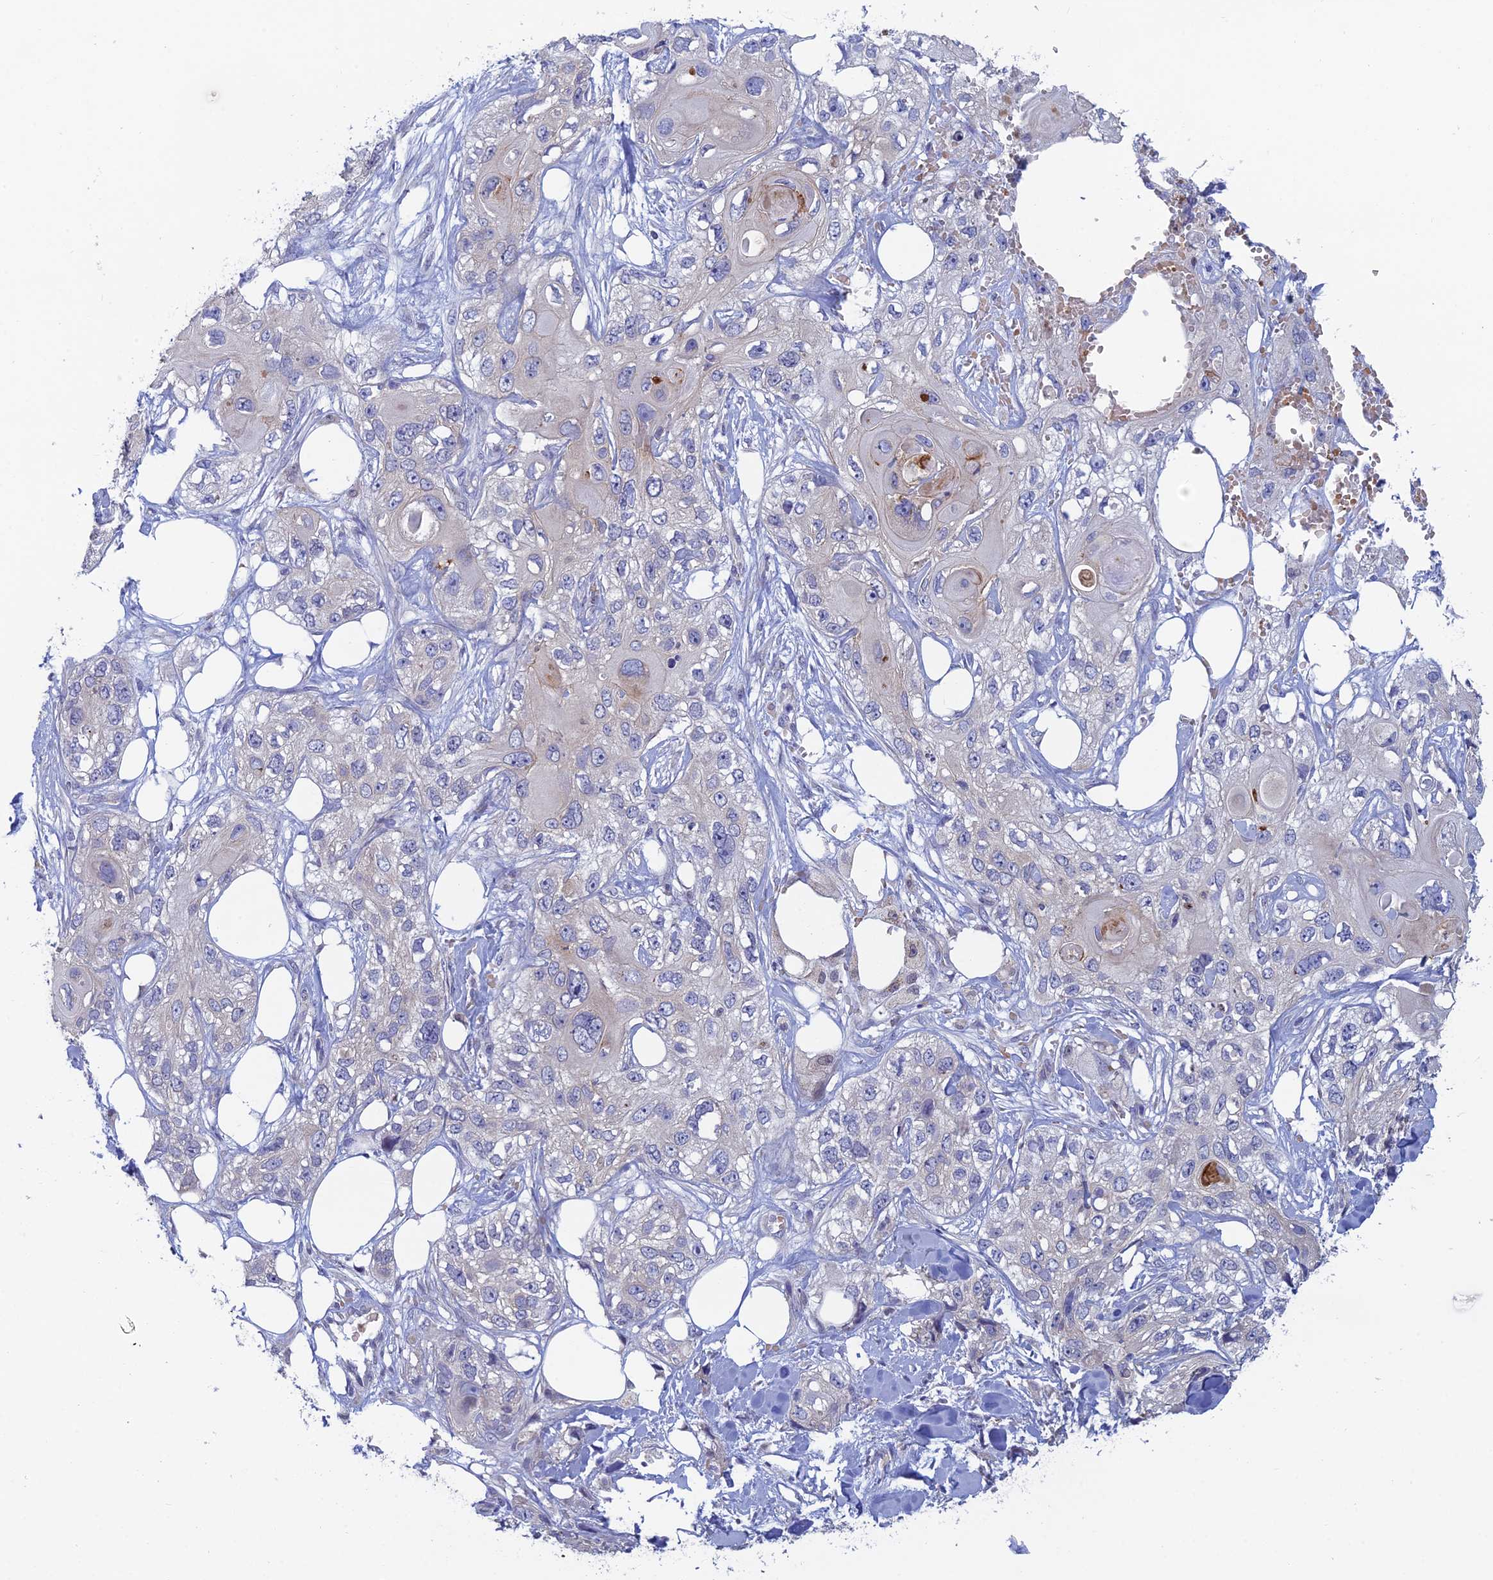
{"staining": {"intensity": "negative", "quantity": "none", "location": "none"}, "tissue": "skin cancer", "cell_type": "Tumor cells", "image_type": "cancer", "snomed": [{"axis": "morphology", "description": "Normal tissue, NOS"}, {"axis": "morphology", "description": "Squamous cell carcinoma, NOS"}, {"axis": "topography", "description": "Skin"}], "caption": "High magnification brightfield microscopy of skin cancer stained with DAB (brown) and counterstained with hematoxylin (blue): tumor cells show no significant staining.", "gene": "GIPC1", "patient": {"sex": "male", "age": 72}}